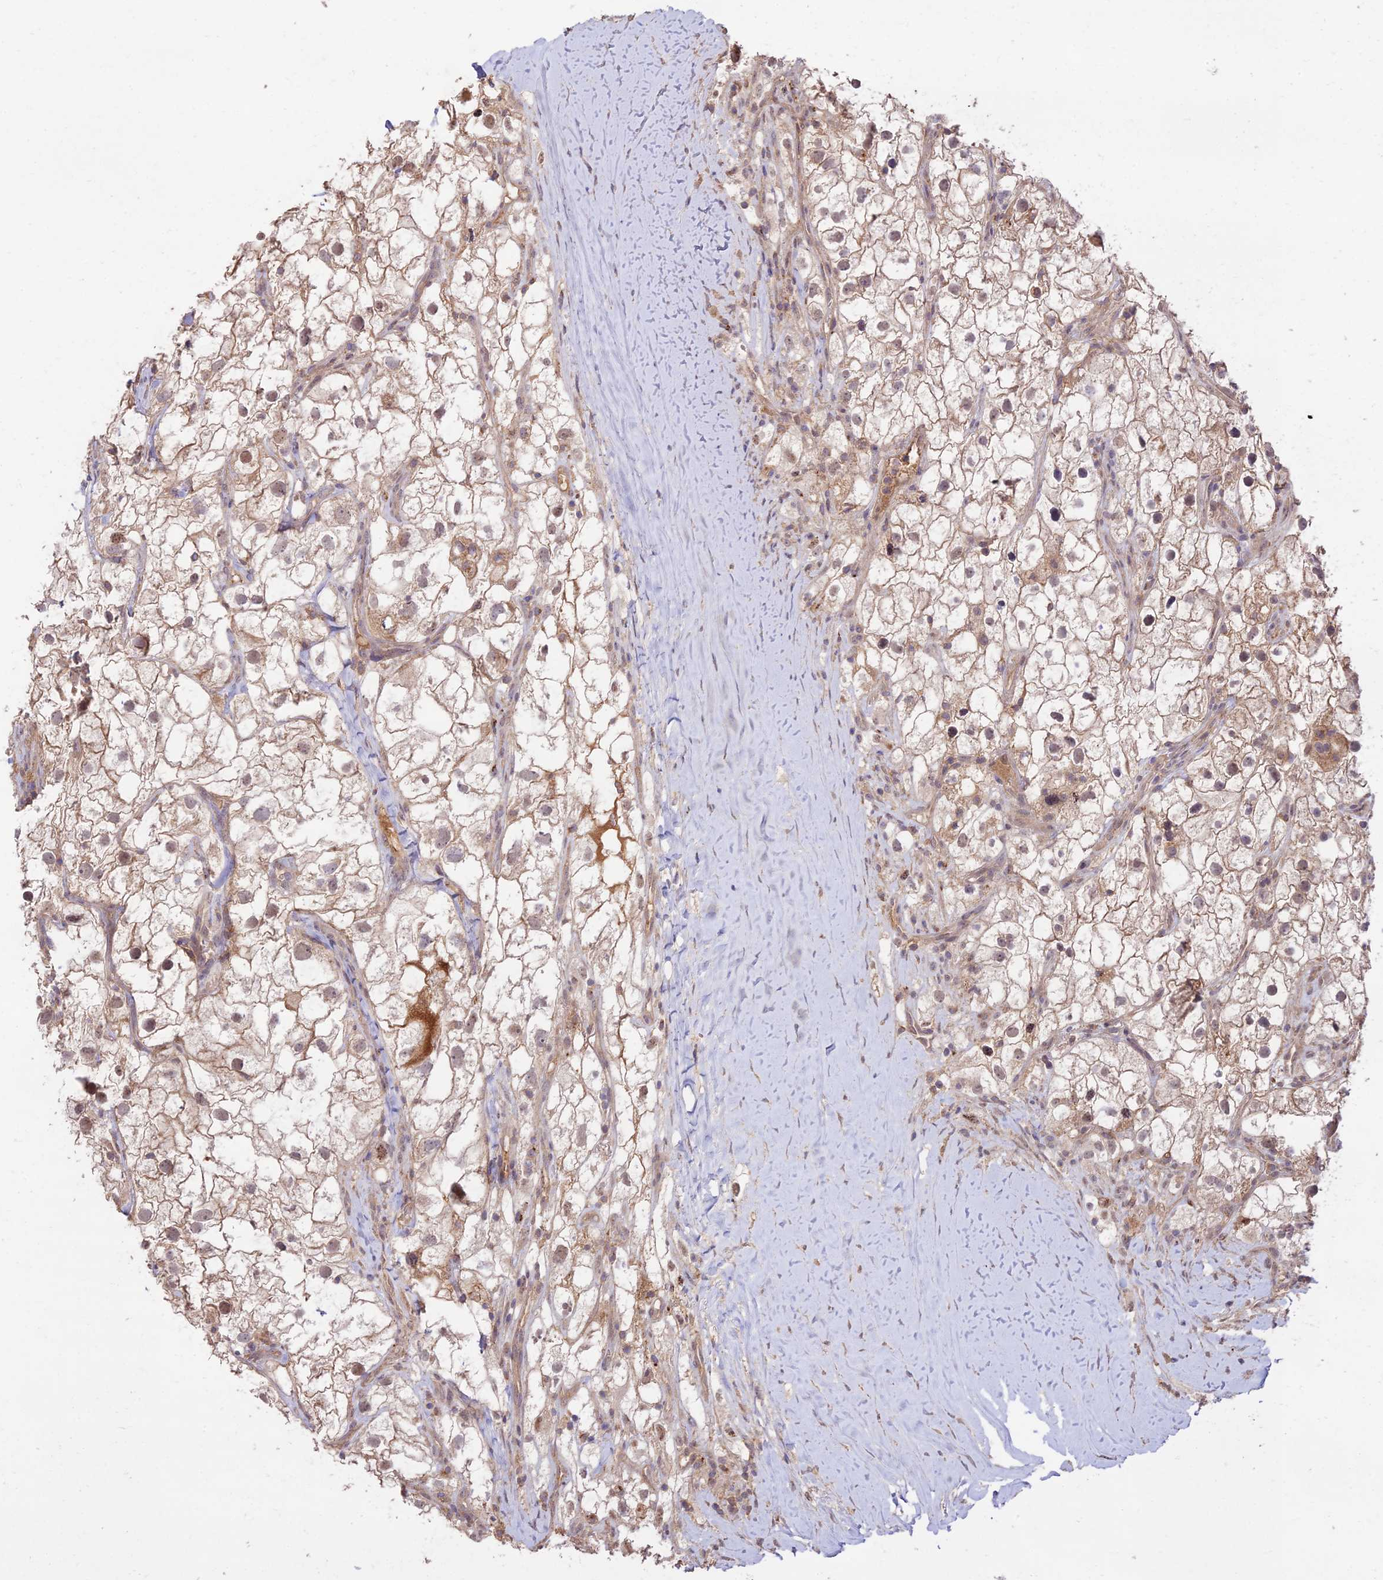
{"staining": {"intensity": "weak", "quantity": "25%-75%", "location": "nuclear"}, "tissue": "renal cancer", "cell_type": "Tumor cells", "image_type": "cancer", "snomed": [{"axis": "morphology", "description": "Adenocarcinoma, NOS"}, {"axis": "topography", "description": "Kidney"}], "caption": "Protein staining by immunohistochemistry reveals weak nuclear staining in about 25%-75% of tumor cells in renal cancer (adenocarcinoma). The staining is performed using DAB (3,3'-diaminobenzidine) brown chromogen to label protein expression. The nuclei are counter-stained blue using hematoxylin.", "gene": "CLCF1", "patient": {"sex": "male", "age": 59}}